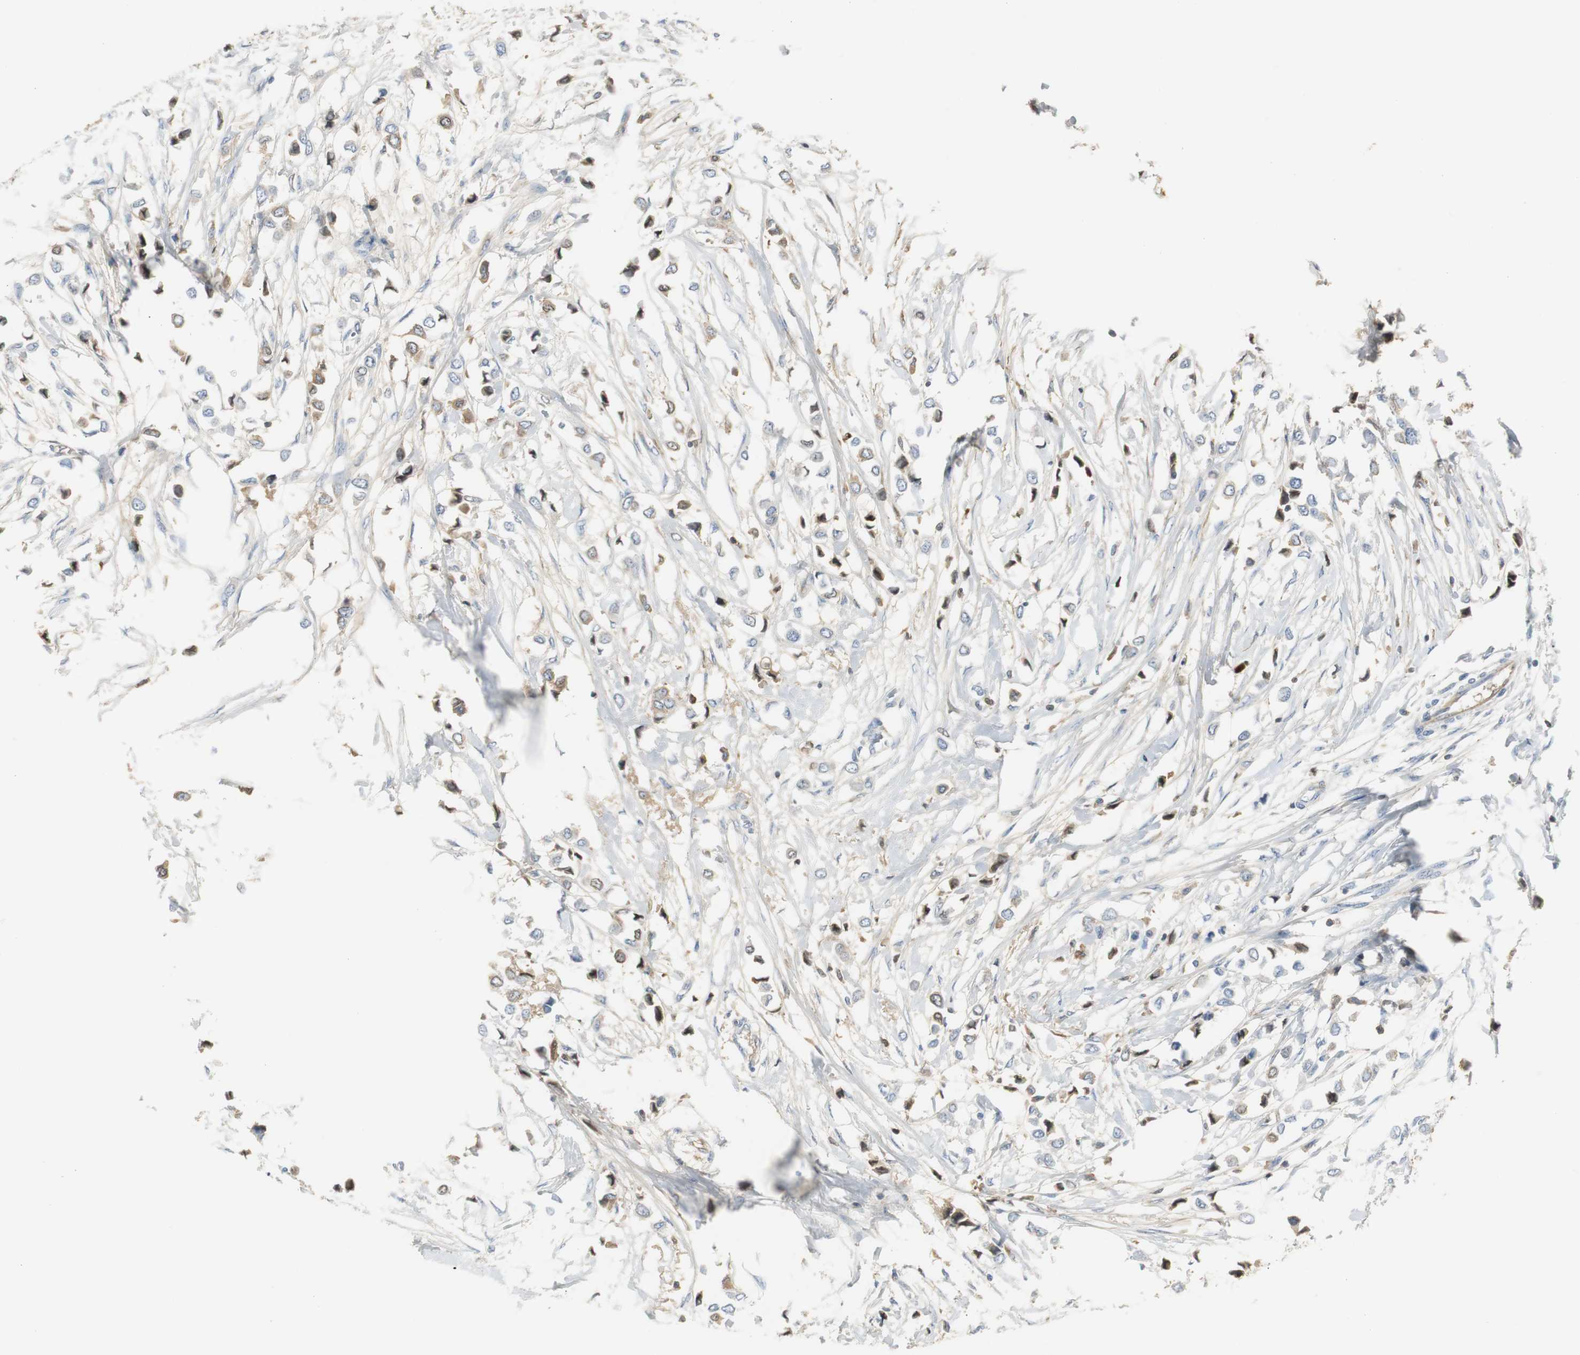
{"staining": {"intensity": "moderate", "quantity": "25%-75%", "location": "cytoplasmic/membranous,nuclear"}, "tissue": "breast cancer", "cell_type": "Tumor cells", "image_type": "cancer", "snomed": [{"axis": "morphology", "description": "Lobular carcinoma"}, {"axis": "topography", "description": "Breast"}], "caption": "Immunohistochemical staining of lobular carcinoma (breast) displays moderate cytoplasmic/membranous and nuclear protein staining in about 25%-75% of tumor cells.", "gene": "SERPINF1", "patient": {"sex": "female", "age": 51}}